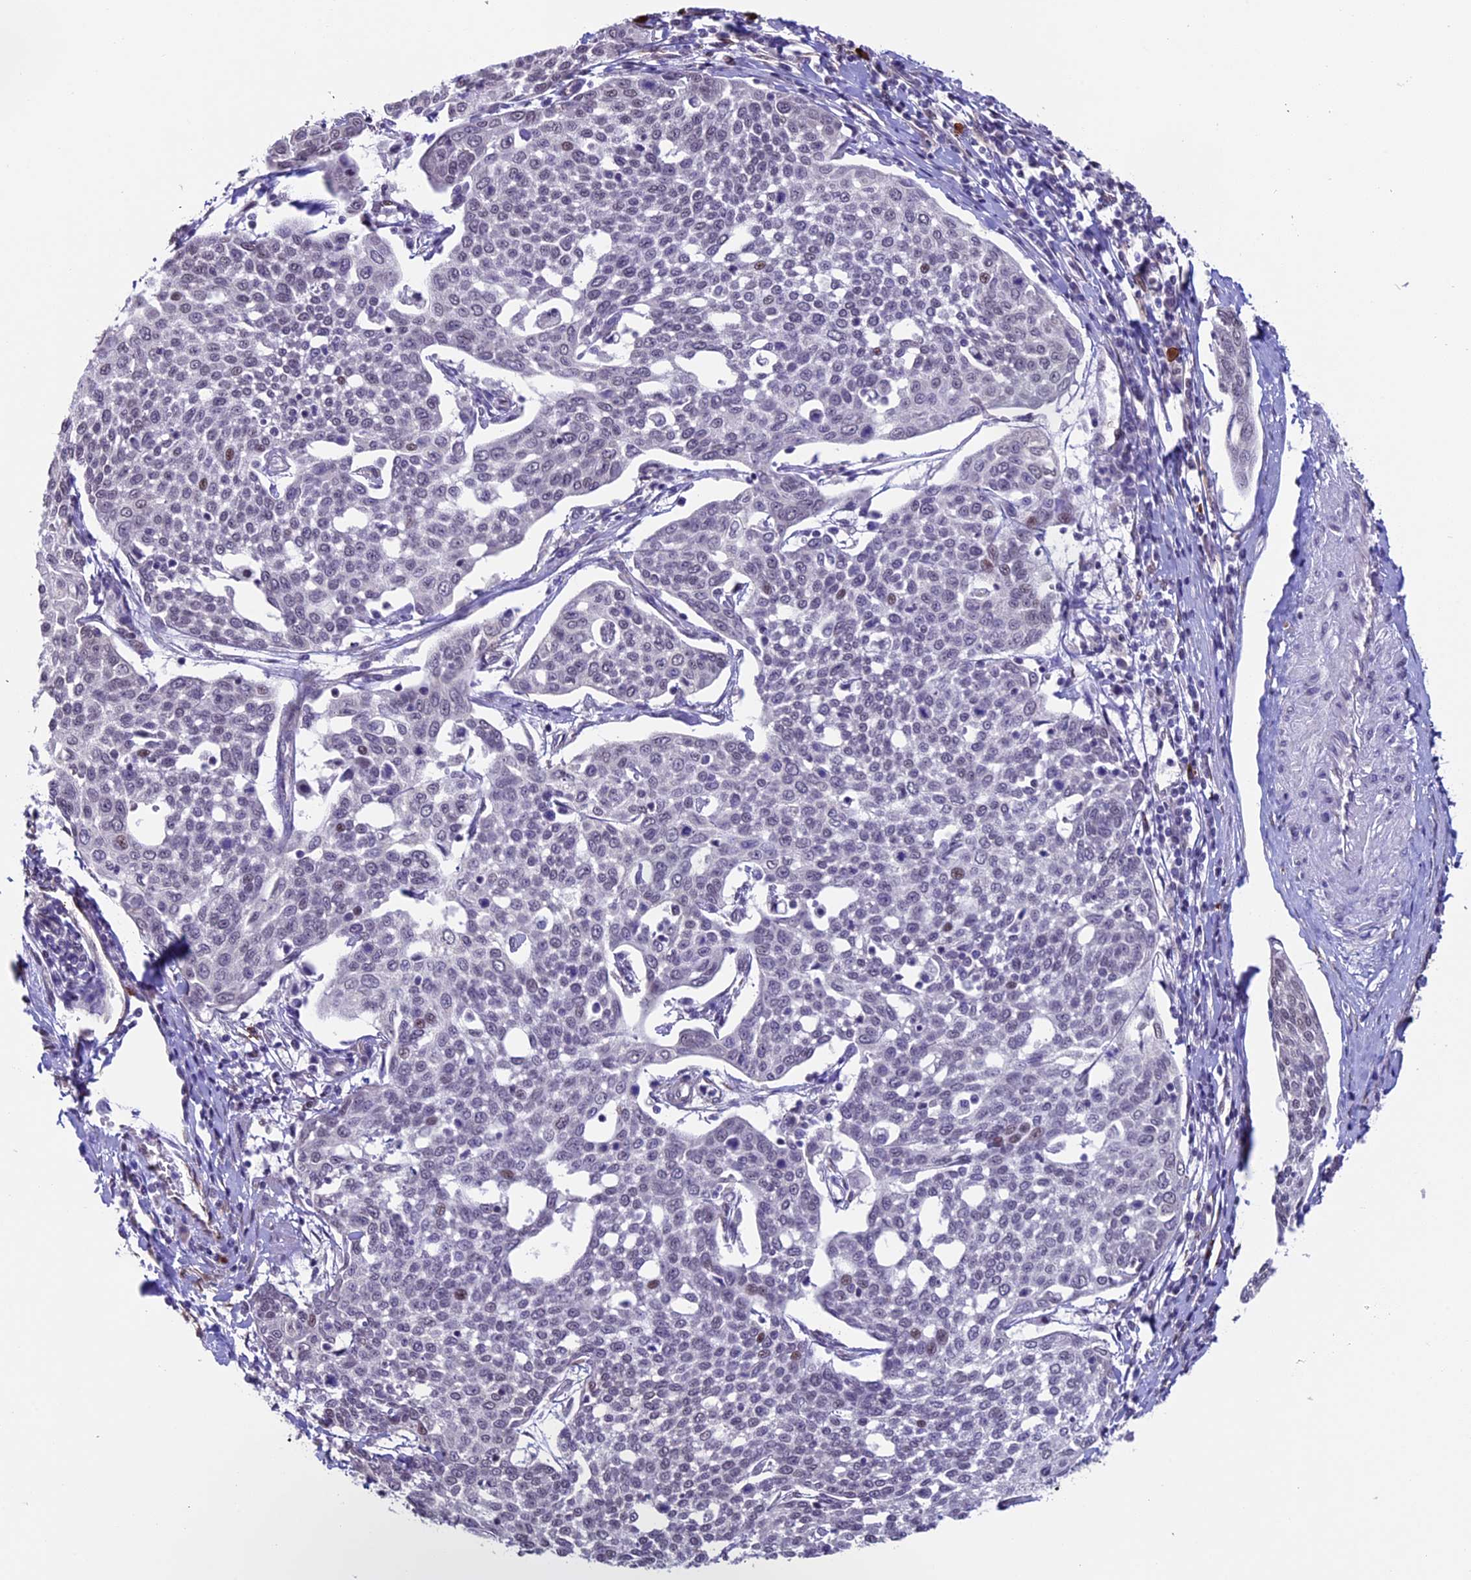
{"staining": {"intensity": "weak", "quantity": "<25%", "location": "nuclear"}, "tissue": "cervical cancer", "cell_type": "Tumor cells", "image_type": "cancer", "snomed": [{"axis": "morphology", "description": "Squamous cell carcinoma, NOS"}, {"axis": "topography", "description": "Cervix"}], "caption": "Immunohistochemistry (IHC) of cervical cancer (squamous cell carcinoma) displays no staining in tumor cells.", "gene": "TMEM171", "patient": {"sex": "female", "age": 34}}